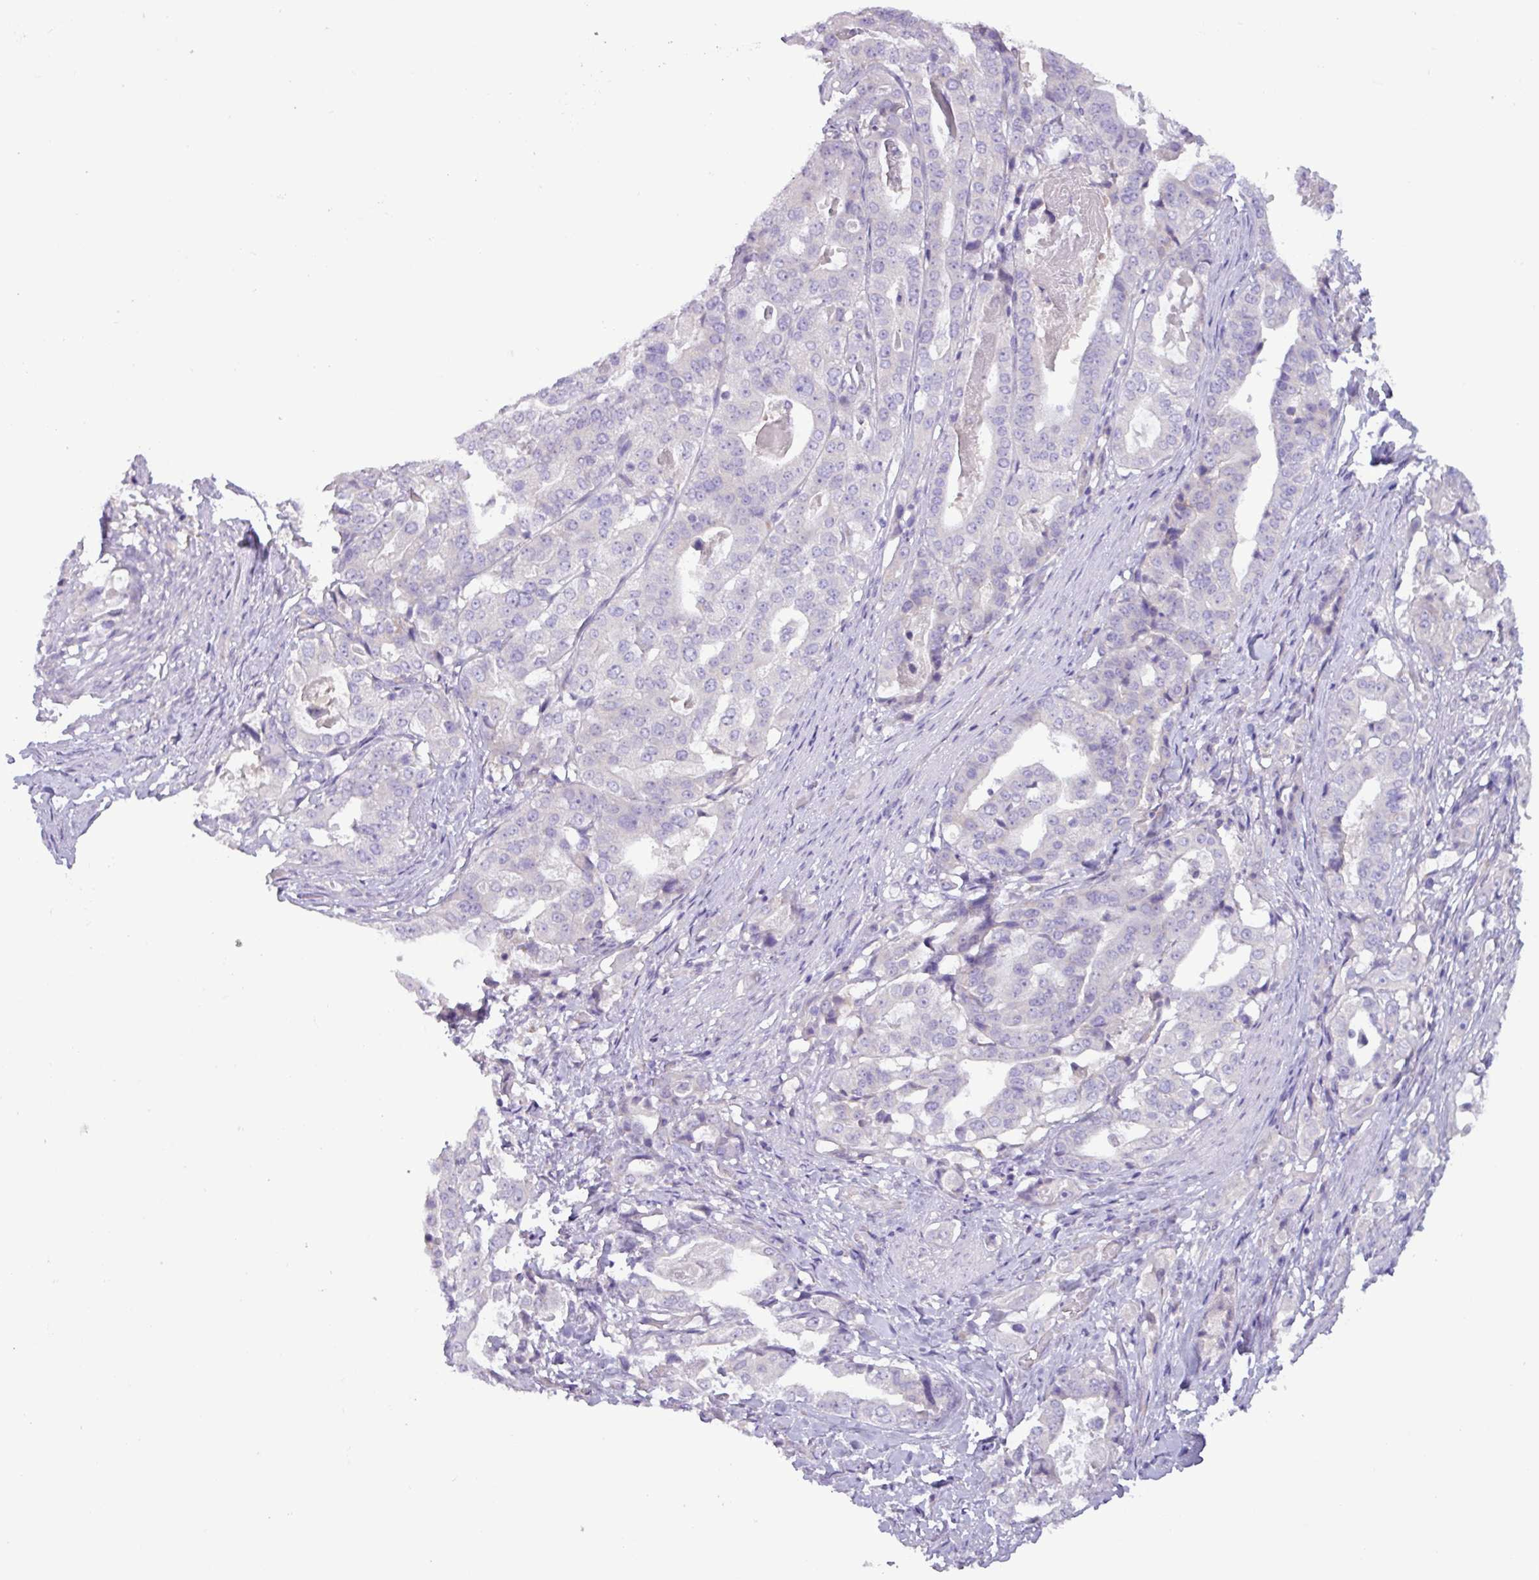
{"staining": {"intensity": "negative", "quantity": "none", "location": "none"}, "tissue": "stomach cancer", "cell_type": "Tumor cells", "image_type": "cancer", "snomed": [{"axis": "morphology", "description": "Adenocarcinoma, NOS"}, {"axis": "topography", "description": "Stomach"}], "caption": "Photomicrograph shows no protein expression in tumor cells of stomach cancer (adenocarcinoma) tissue.", "gene": "STIMATE", "patient": {"sex": "male", "age": 48}}